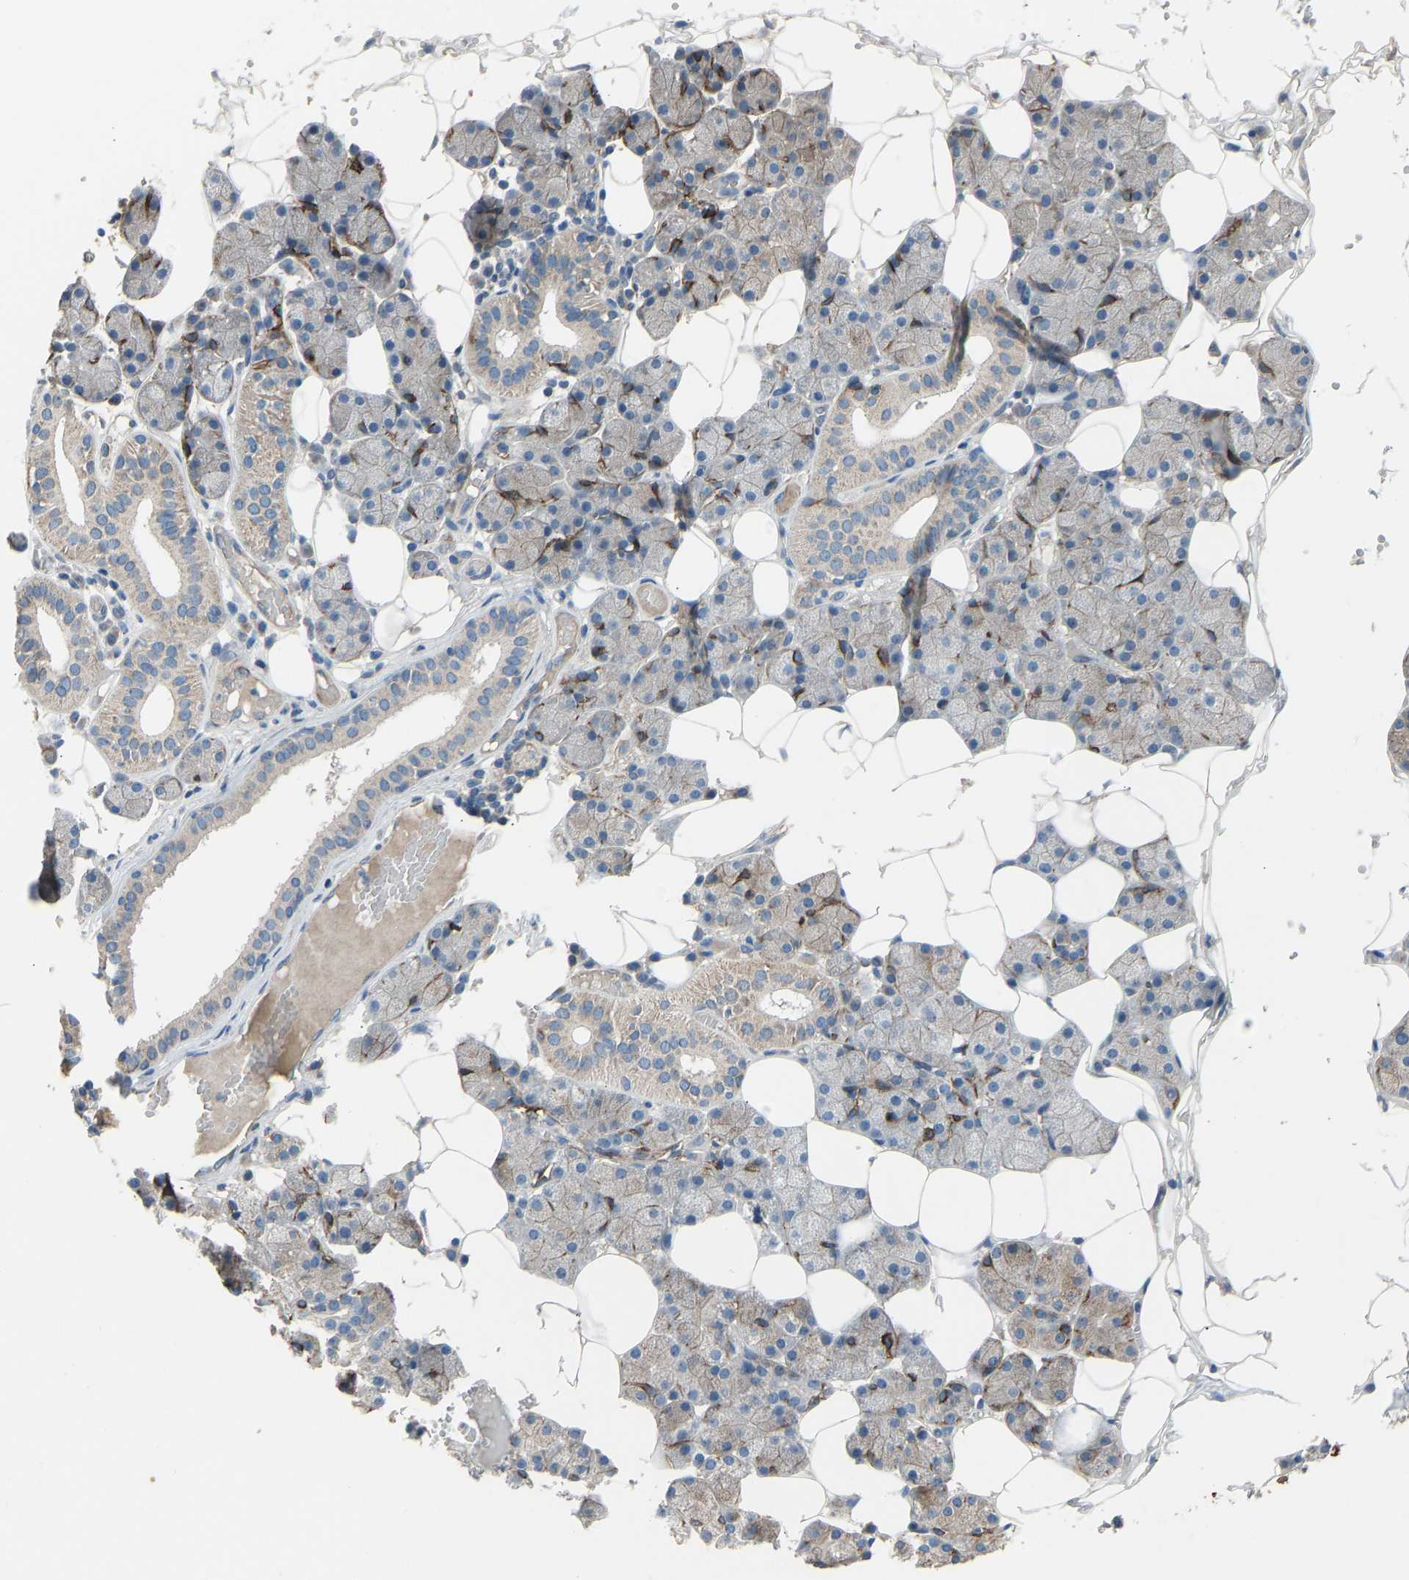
{"staining": {"intensity": "moderate", "quantity": "25%-75%", "location": "cytoplasmic/membranous"}, "tissue": "salivary gland", "cell_type": "Glandular cells", "image_type": "normal", "snomed": [{"axis": "morphology", "description": "Normal tissue, NOS"}, {"axis": "topography", "description": "Salivary gland"}], "caption": "Immunohistochemical staining of normal human salivary gland displays medium levels of moderate cytoplasmic/membranous positivity in approximately 25%-75% of glandular cells. Immunohistochemistry (ihc) stains the protein of interest in brown and the nuclei are stained blue.", "gene": "TGFBR3", "patient": {"sex": "female", "age": 33}}